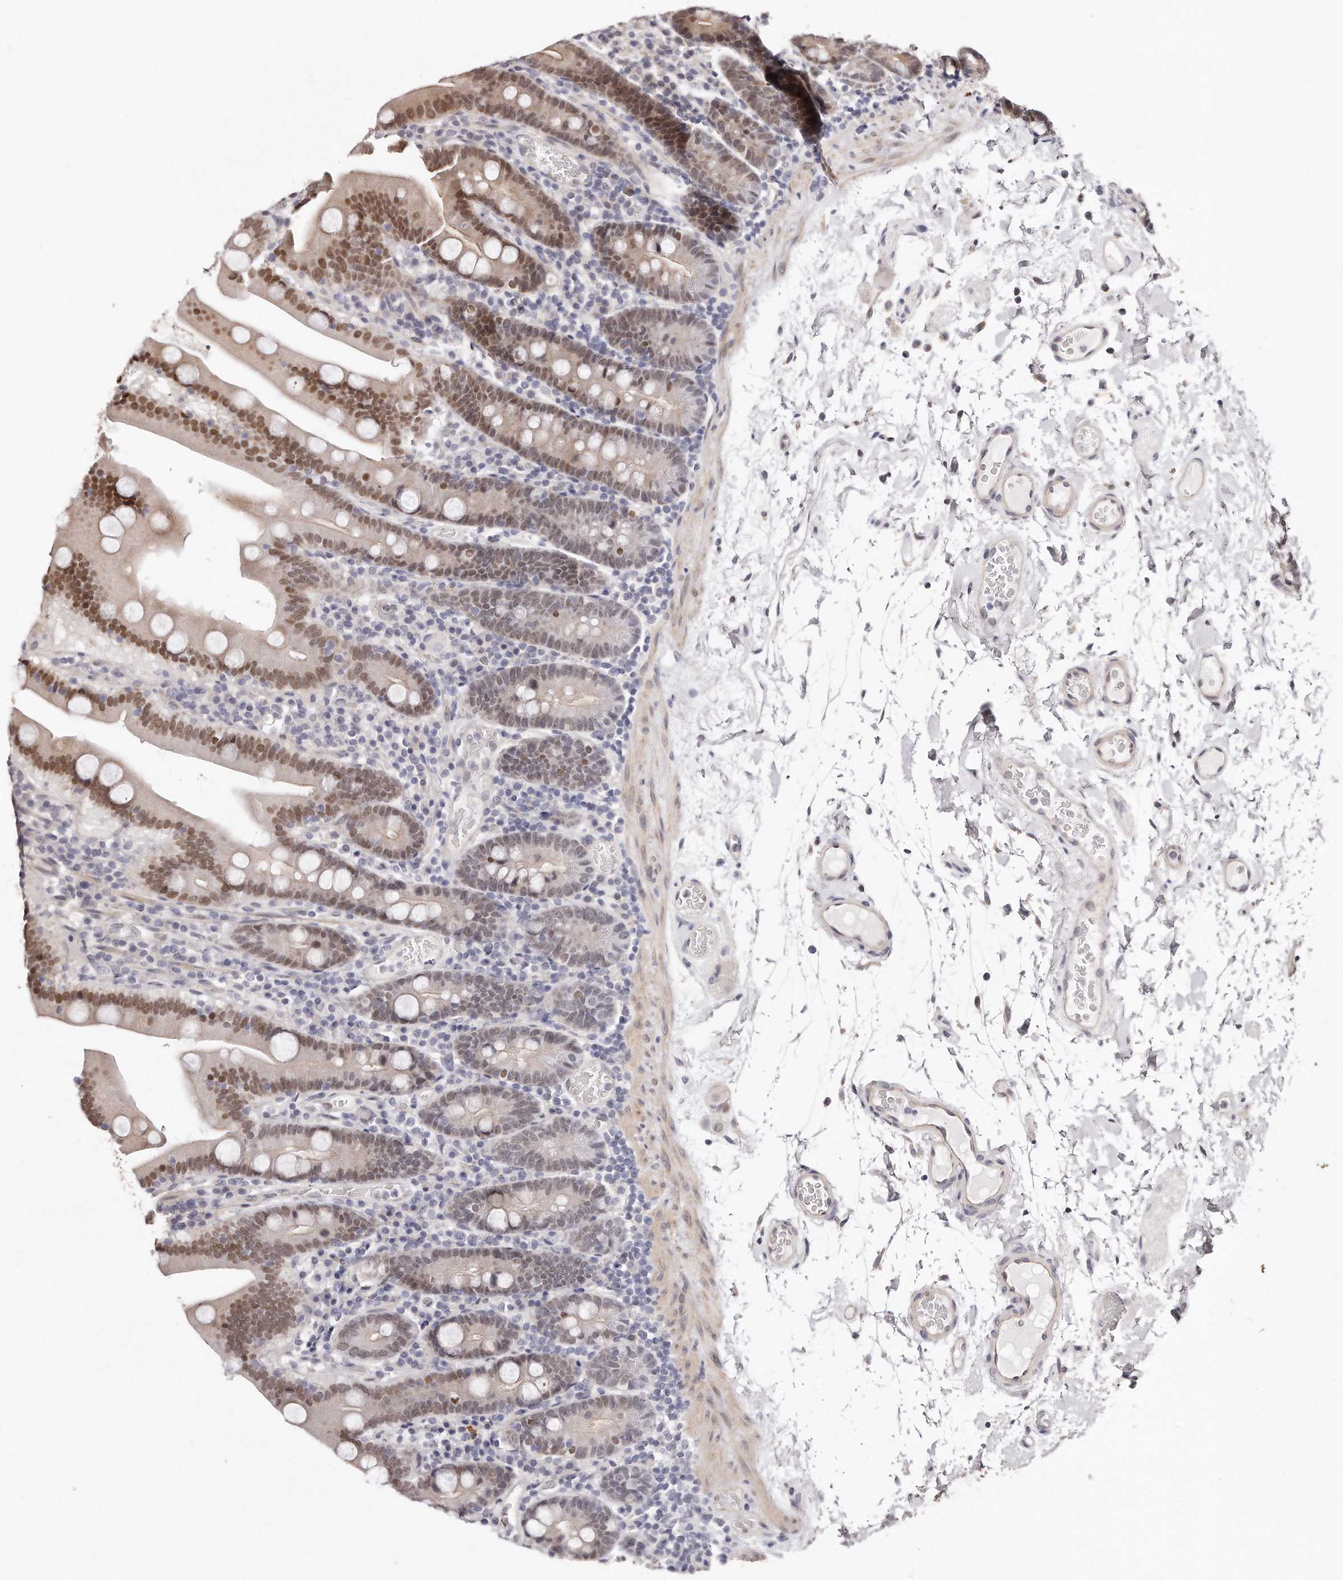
{"staining": {"intensity": "moderate", "quantity": "<25%", "location": "nuclear"}, "tissue": "duodenum", "cell_type": "Glandular cells", "image_type": "normal", "snomed": [{"axis": "morphology", "description": "Normal tissue, NOS"}, {"axis": "topography", "description": "Duodenum"}], "caption": "DAB immunohistochemical staining of normal human duodenum shows moderate nuclear protein expression in approximately <25% of glandular cells.", "gene": "CASZ1", "patient": {"sex": "male", "age": 55}}